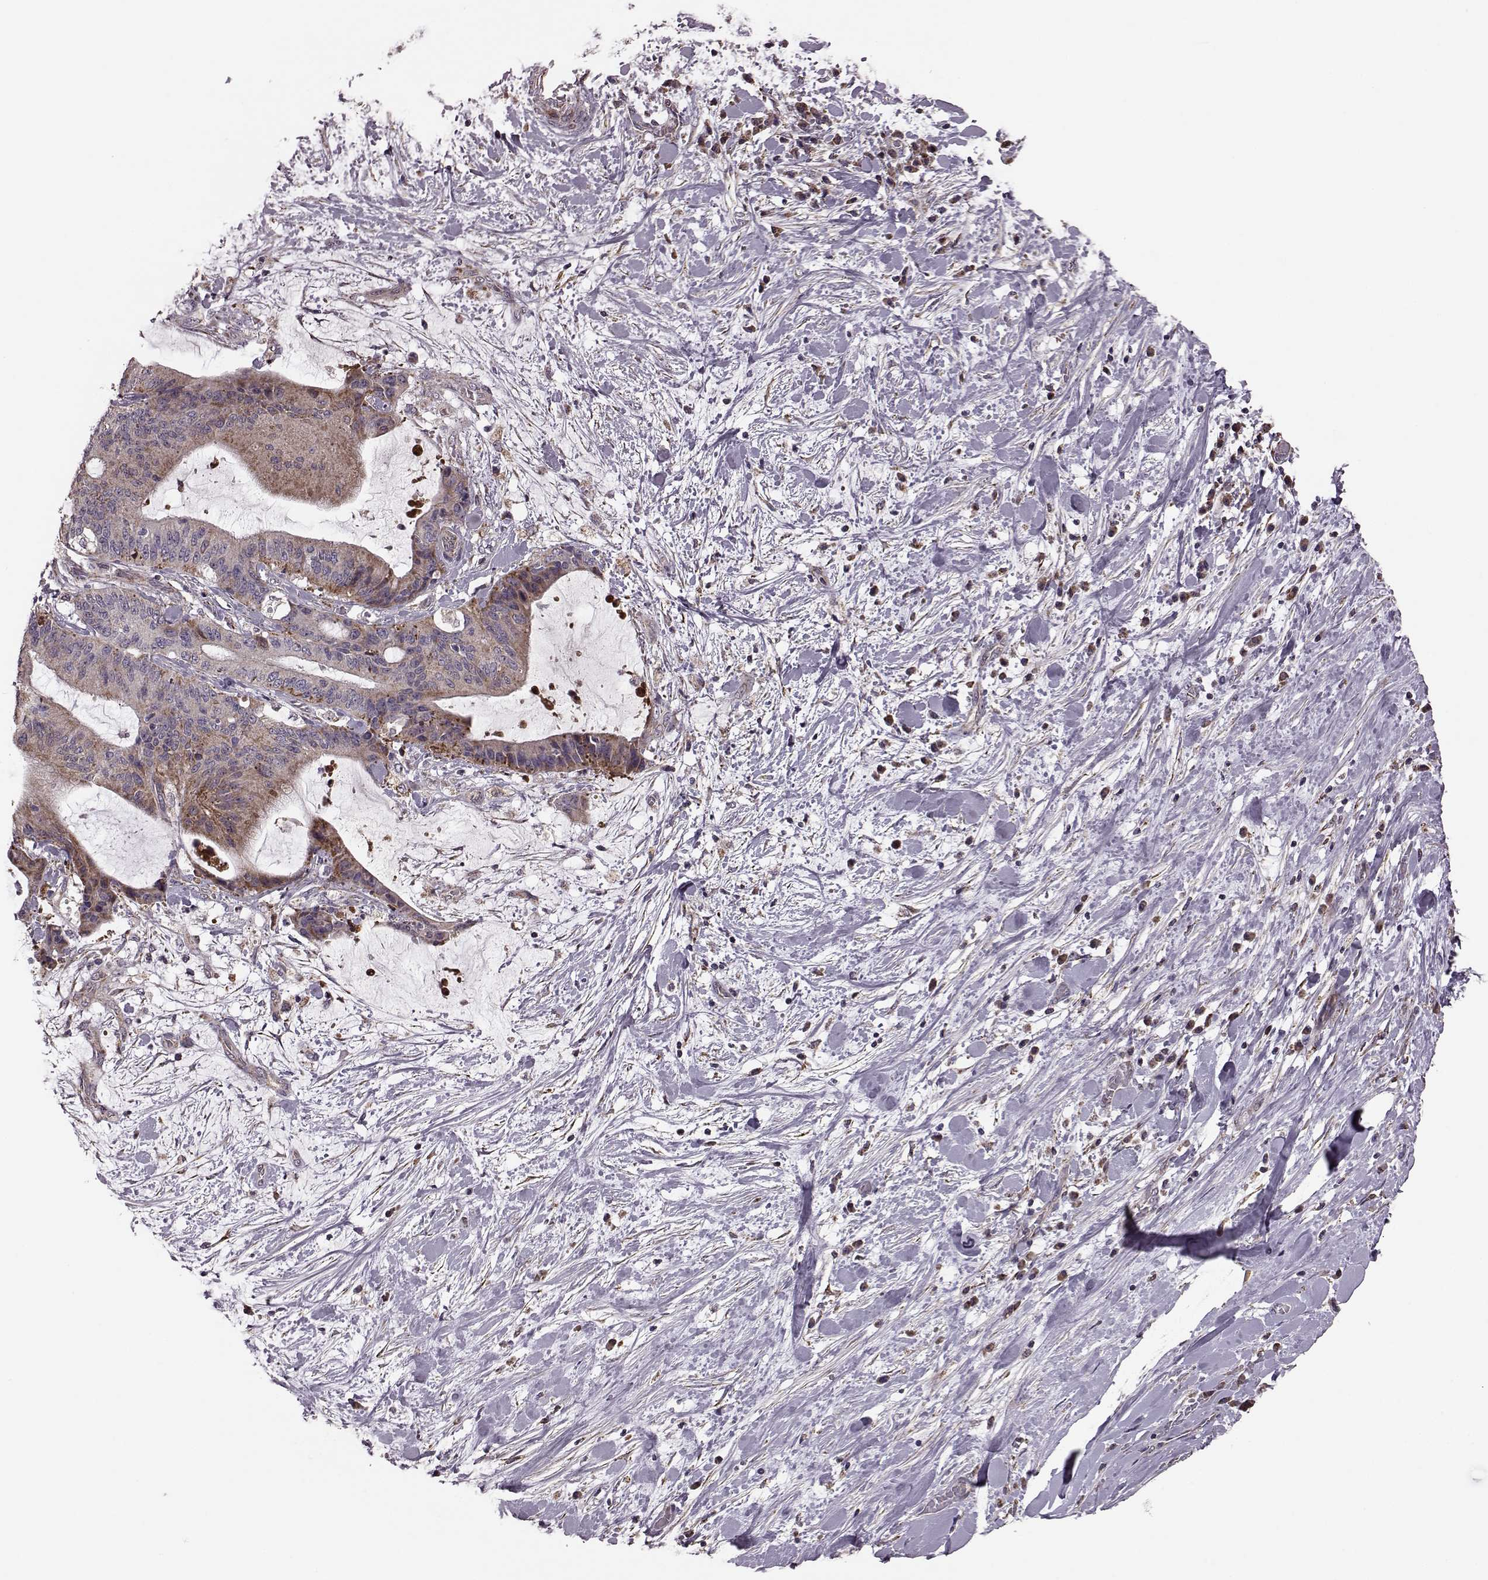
{"staining": {"intensity": "moderate", "quantity": "25%-75%", "location": "cytoplasmic/membranous"}, "tissue": "liver cancer", "cell_type": "Tumor cells", "image_type": "cancer", "snomed": [{"axis": "morphology", "description": "Cholangiocarcinoma"}, {"axis": "topography", "description": "Liver"}], "caption": "Protein staining exhibits moderate cytoplasmic/membranous expression in about 25%-75% of tumor cells in liver cholangiocarcinoma.", "gene": "PUDP", "patient": {"sex": "female", "age": 73}}